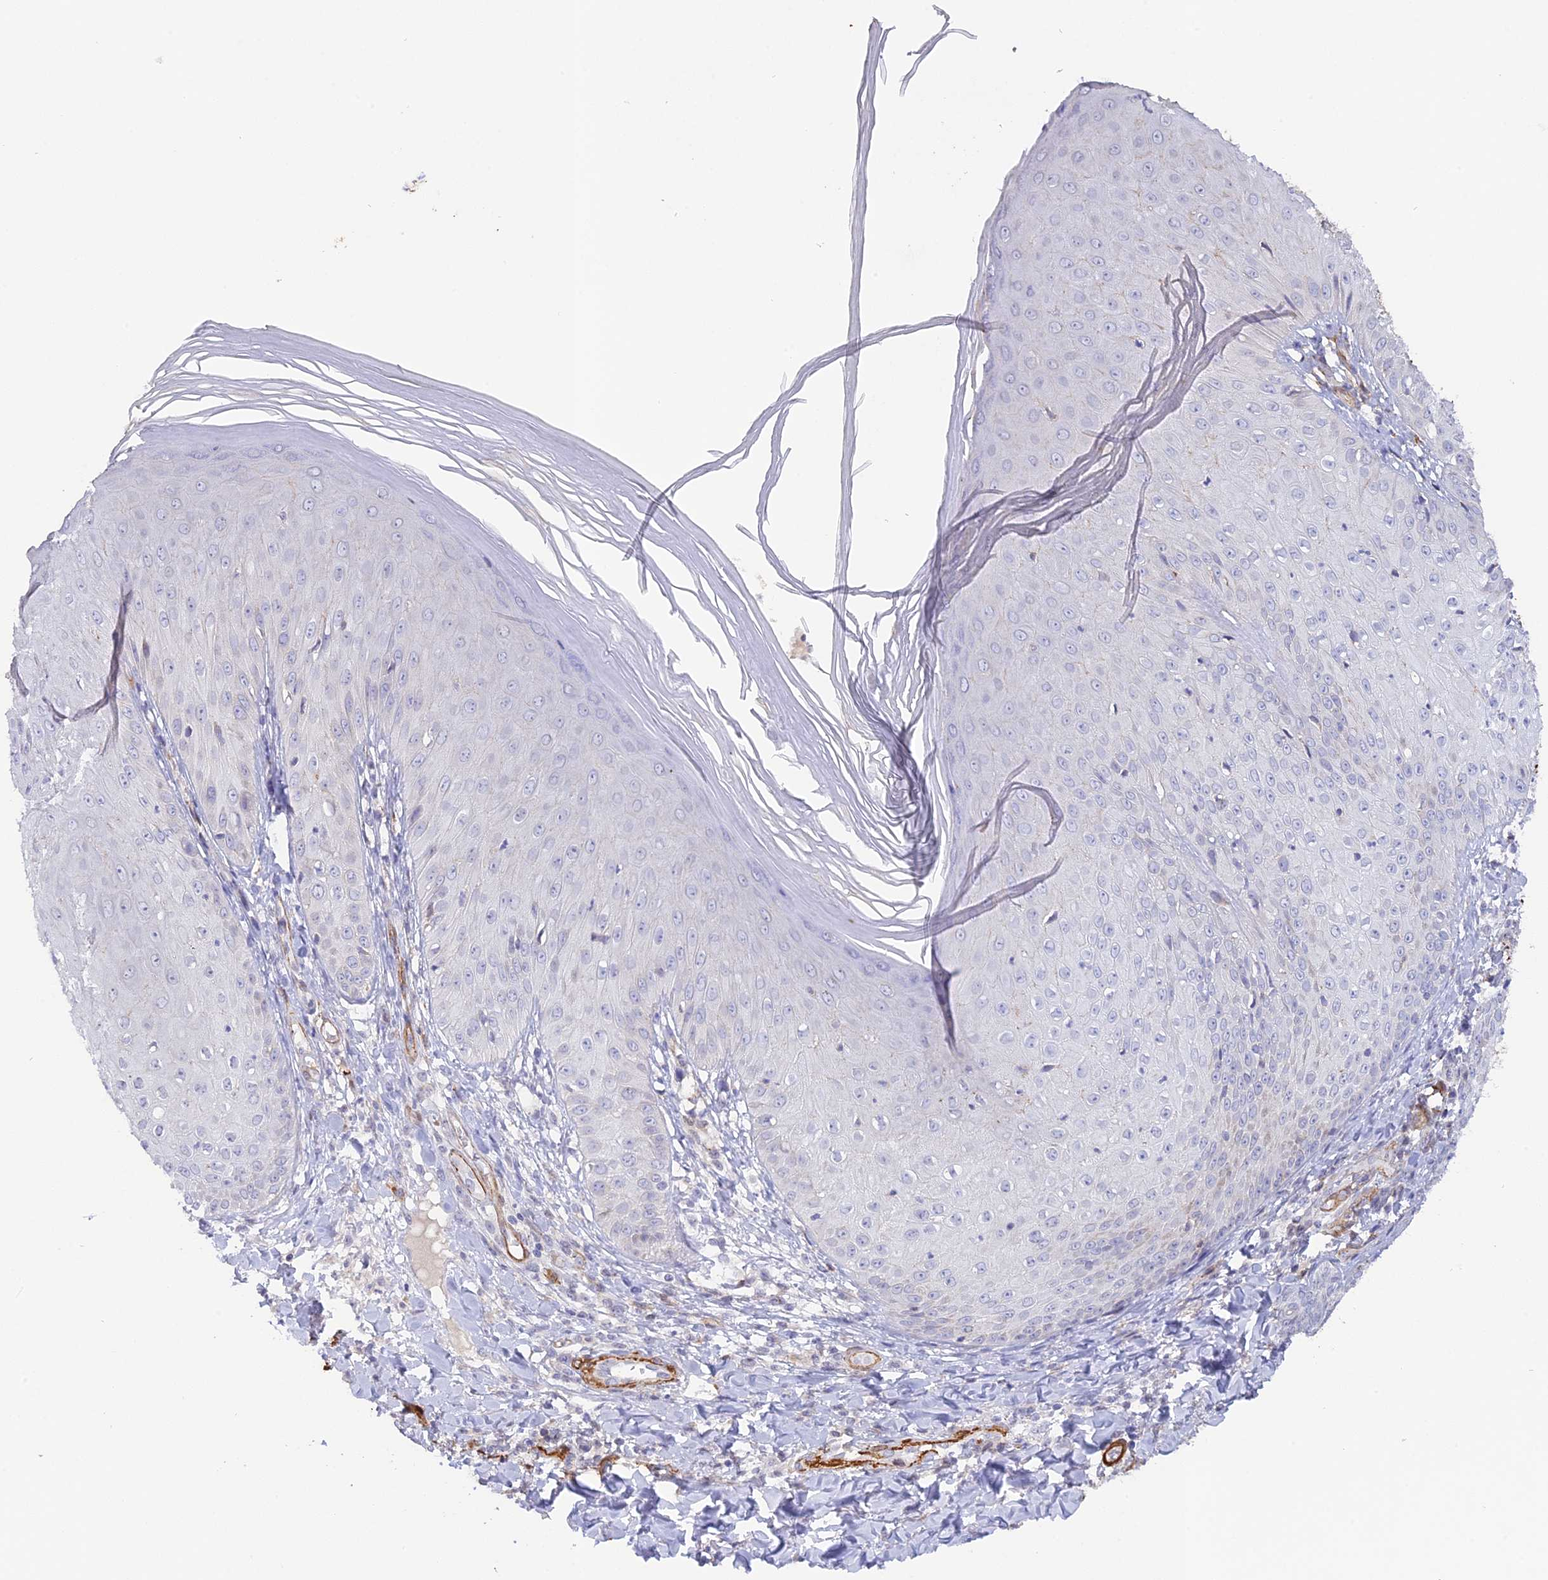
{"staining": {"intensity": "moderate", "quantity": "<25%", "location": "cytoplasmic/membranous"}, "tissue": "skin", "cell_type": "Epidermal cells", "image_type": "normal", "snomed": [{"axis": "morphology", "description": "Normal tissue, NOS"}, {"axis": "morphology", "description": "Inflammation, NOS"}, {"axis": "topography", "description": "Soft tissue"}, {"axis": "topography", "description": "Anal"}], "caption": "Protein expression analysis of unremarkable skin demonstrates moderate cytoplasmic/membranous expression in about <25% of epidermal cells. Nuclei are stained in blue.", "gene": "CCDC154", "patient": {"sex": "female", "age": 15}}